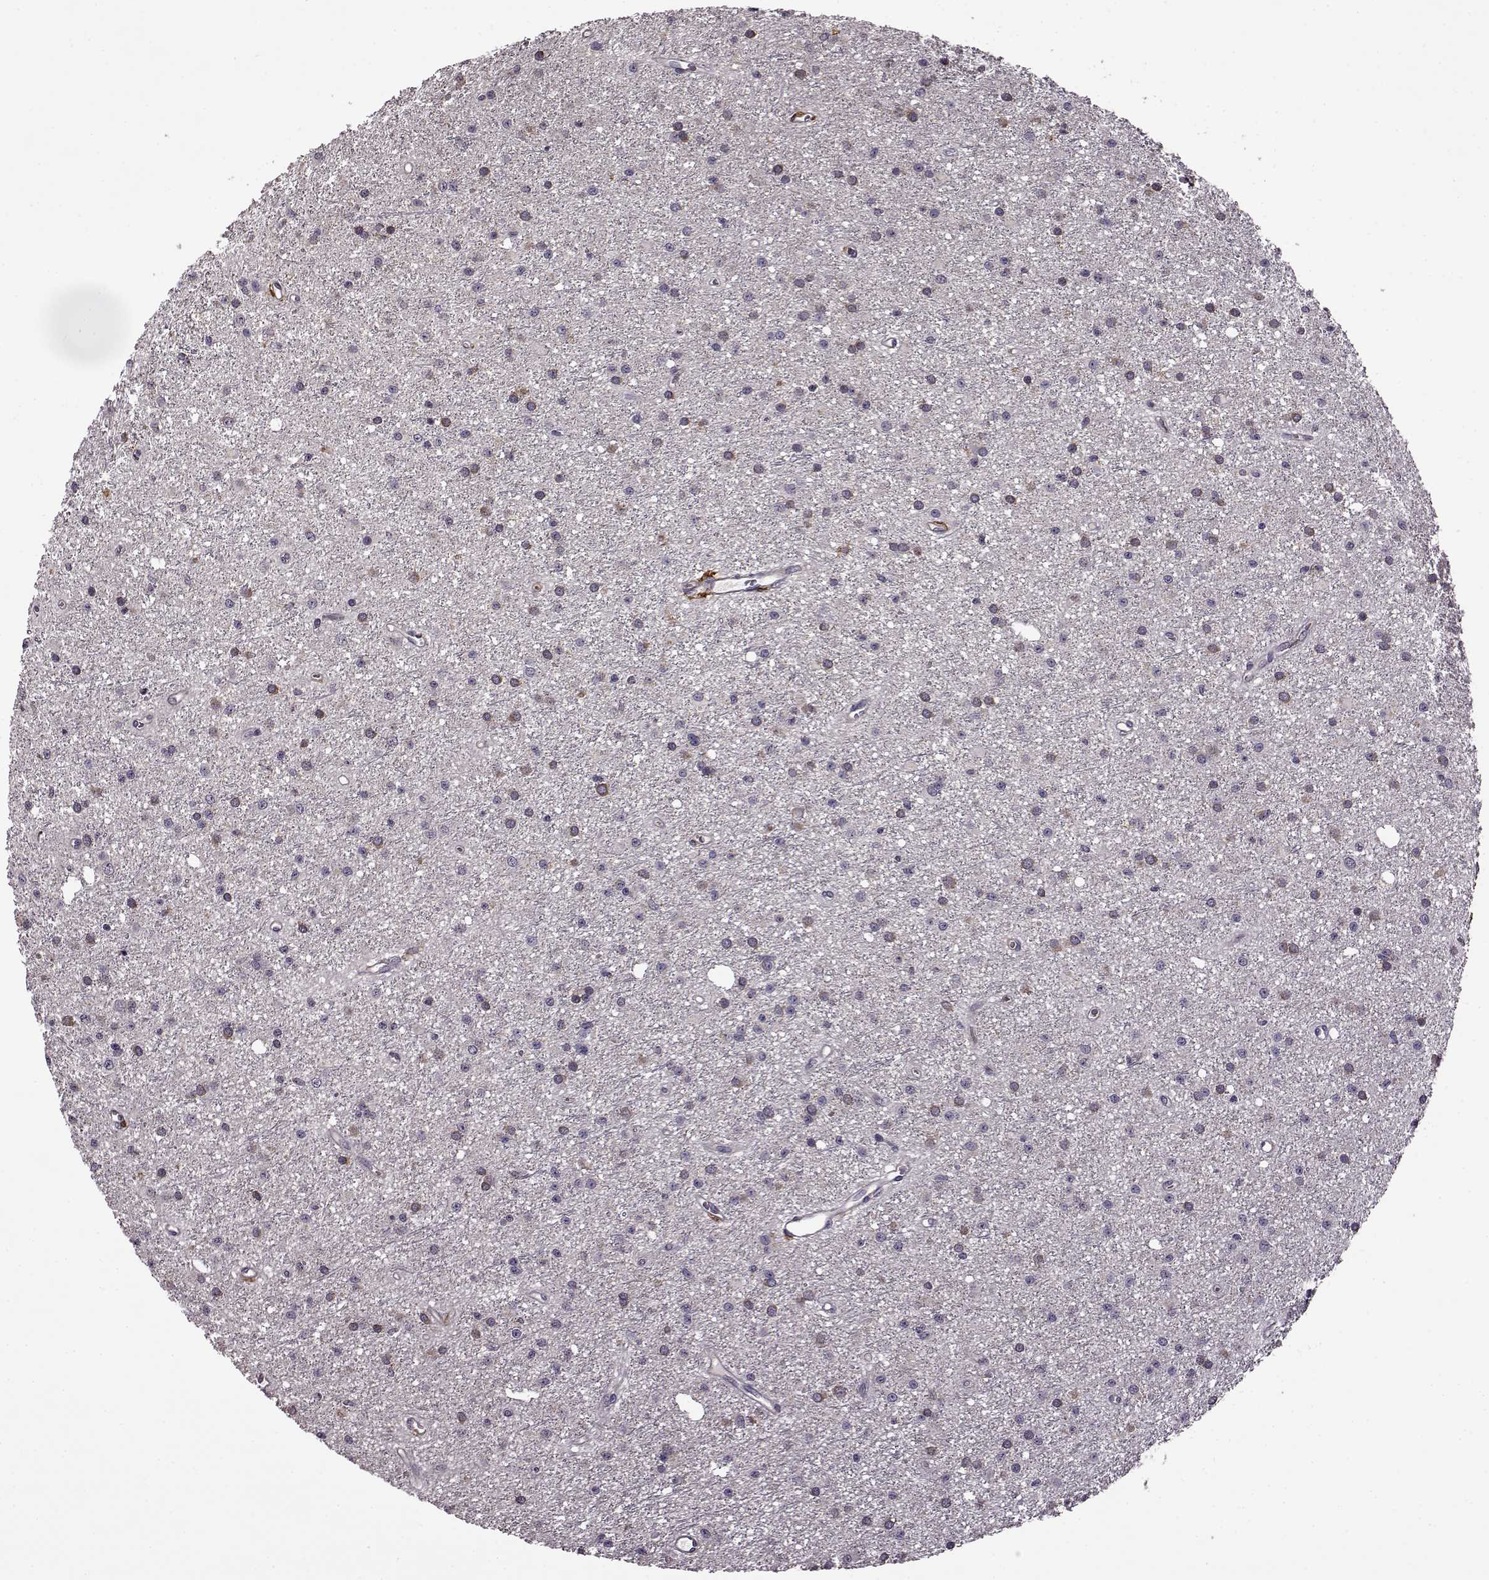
{"staining": {"intensity": "moderate", "quantity": "<25%", "location": "cytoplasmic/membranous"}, "tissue": "glioma", "cell_type": "Tumor cells", "image_type": "cancer", "snomed": [{"axis": "morphology", "description": "Glioma, malignant, Low grade"}, {"axis": "topography", "description": "Brain"}], "caption": "Immunohistochemical staining of human malignant low-grade glioma demonstrates low levels of moderate cytoplasmic/membranous staining in about <25% of tumor cells.", "gene": "MTSS1", "patient": {"sex": "male", "age": 27}}